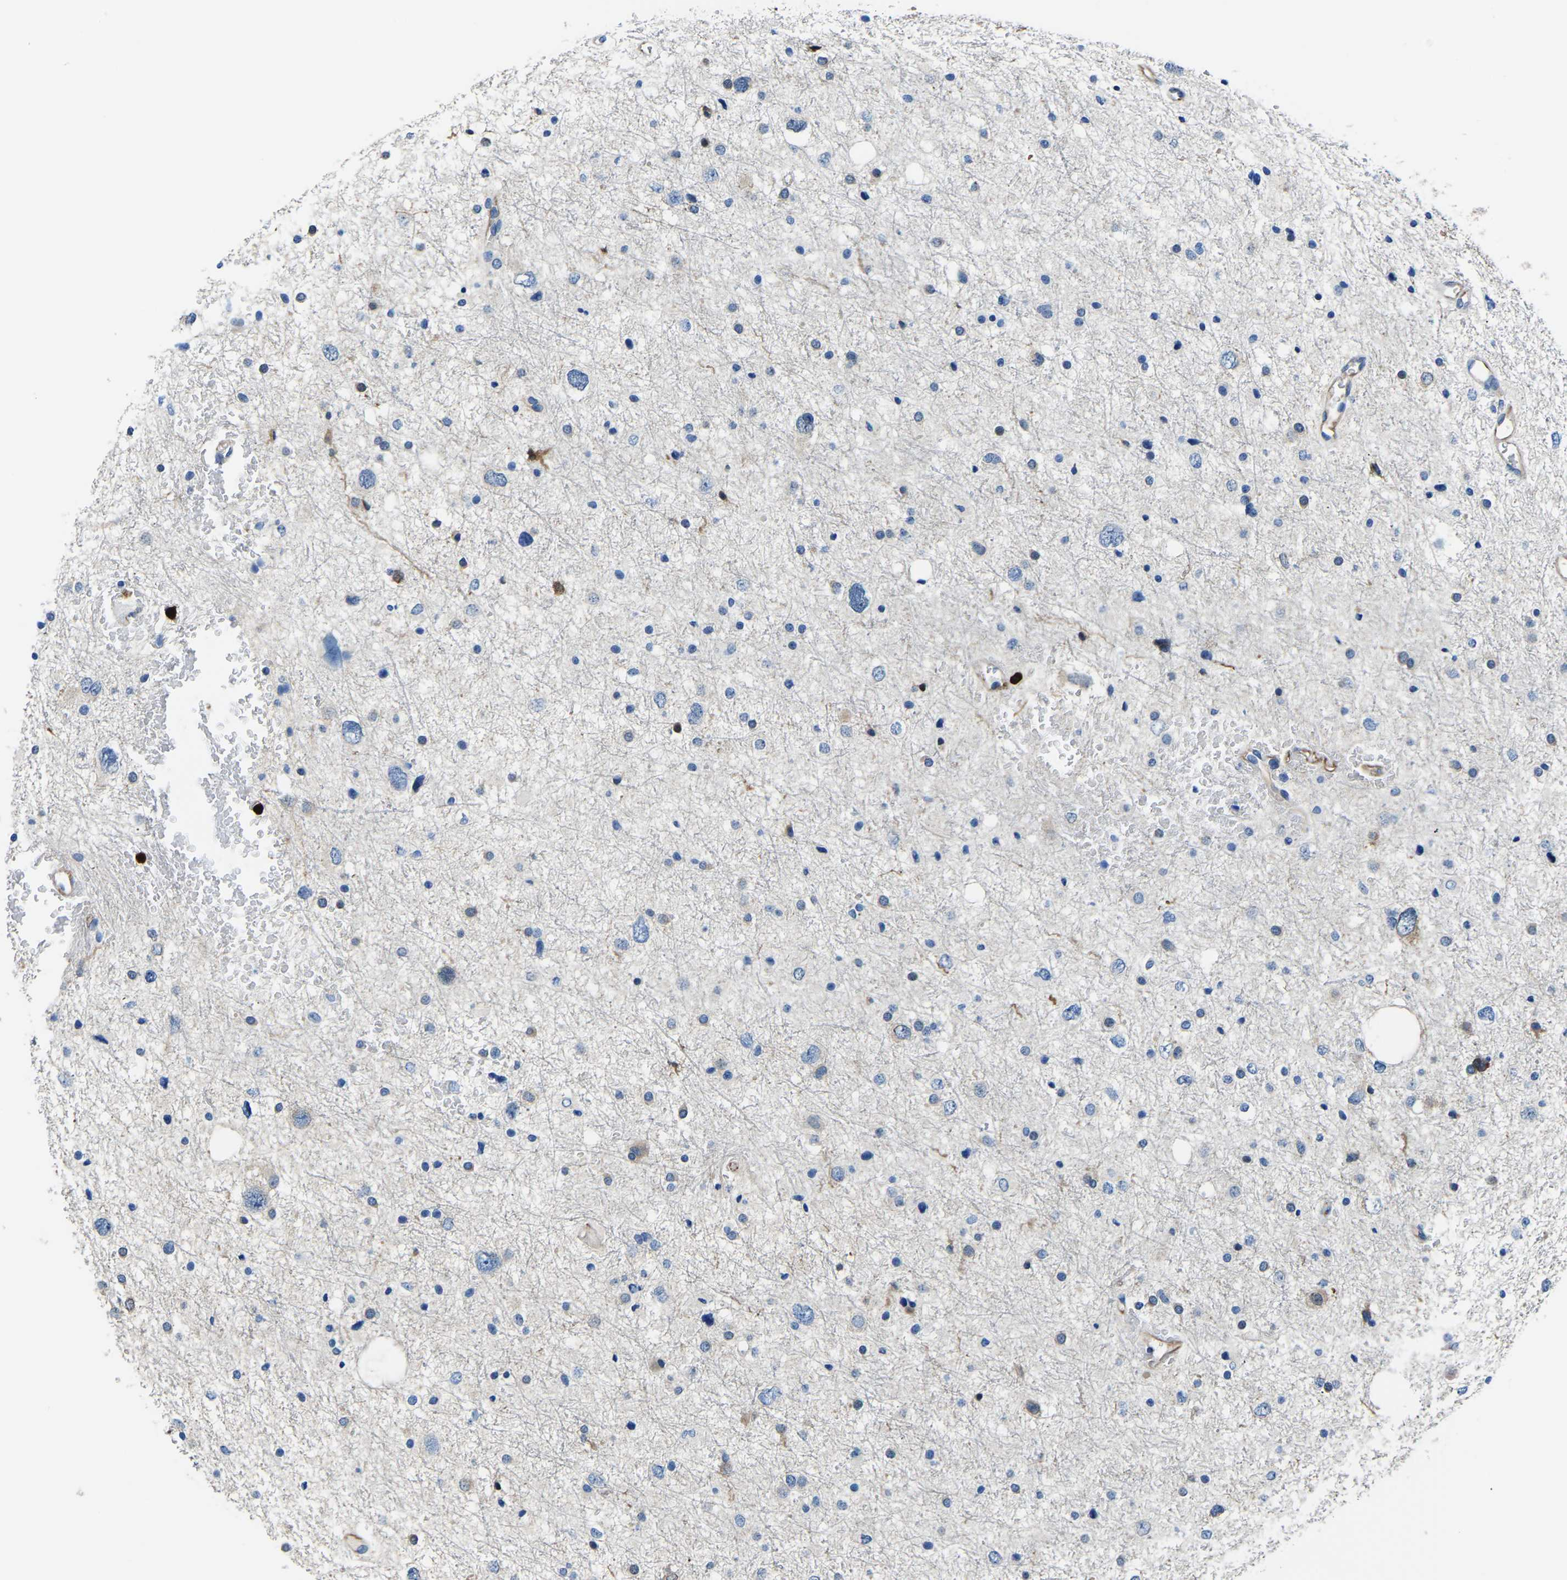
{"staining": {"intensity": "negative", "quantity": "none", "location": "none"}, "tissue": "glioma", "cell_type": "Tumor cells", "image_type": "cancer", "snomed": [{"axis": "morphology", "description": "Glioma, malignant, Low grade"}, {"axis": "topography", "description": "Brain"}], "caption": "This is a histopathology image of IHC staining of glioma, which shows no positivity in tumor cells.", "gene": "MS4A3", "patient": {"sex": "female", "age": 37}}